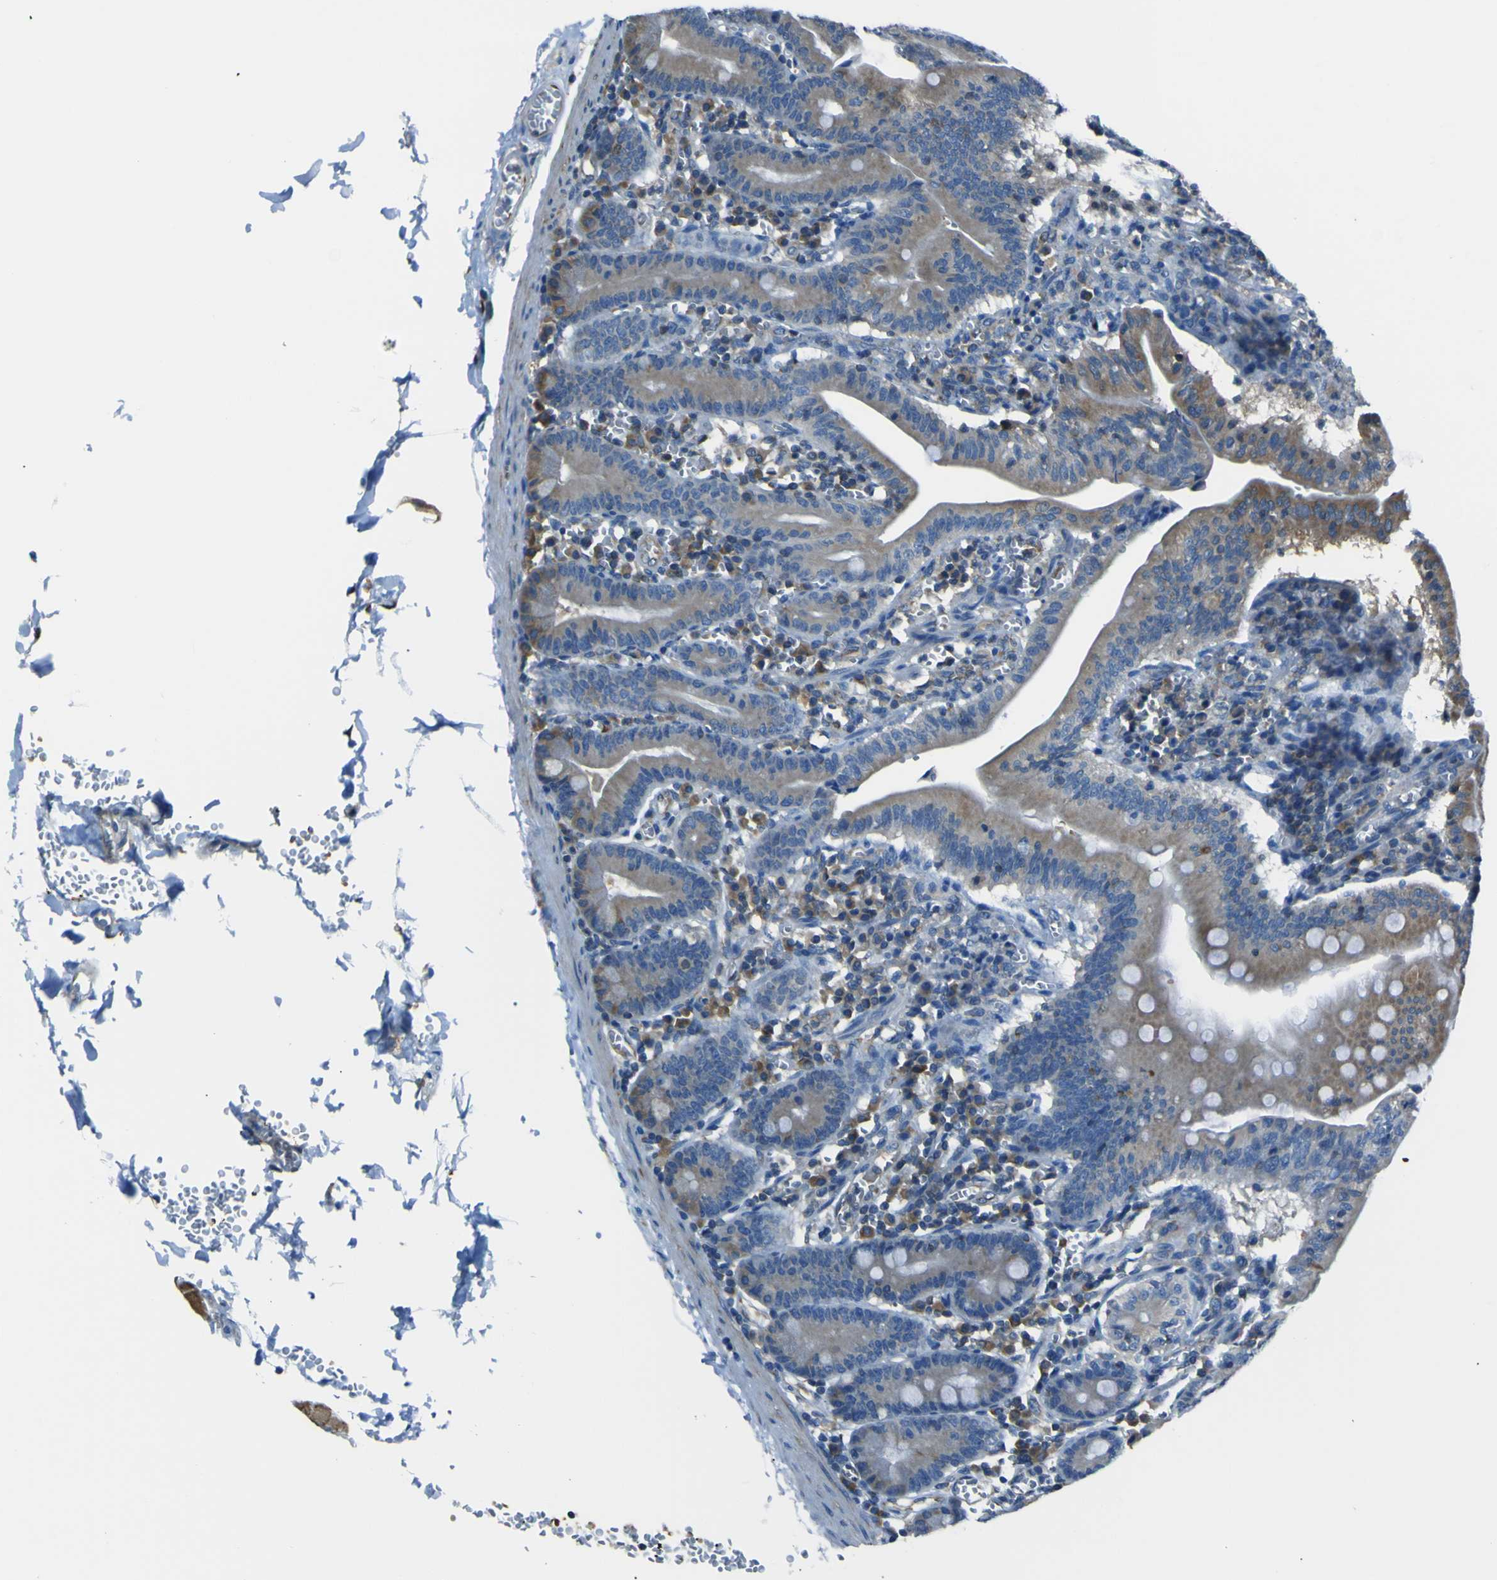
{"staining": {"intensity": "moderate", "quantity": ">75%", "location": "cytoplasmic/membranous"}, "tissue": "small intestine", "cell_type": "Glandular cells", "image_type": "normal", "snomed": [{"axis": "morphology", "description": "Normal tissue, NOS"}, {"axis": "topography", "description": "Small intestine"}], "caption": "Immunohistochemical staining of normal small intestine demonstrates medium levels of moderate cytoplasmic/membranous staining in approximately >75% of glandular cells.", "gene": "STIM1", "patient": {"sex": "male", "age": 71}}